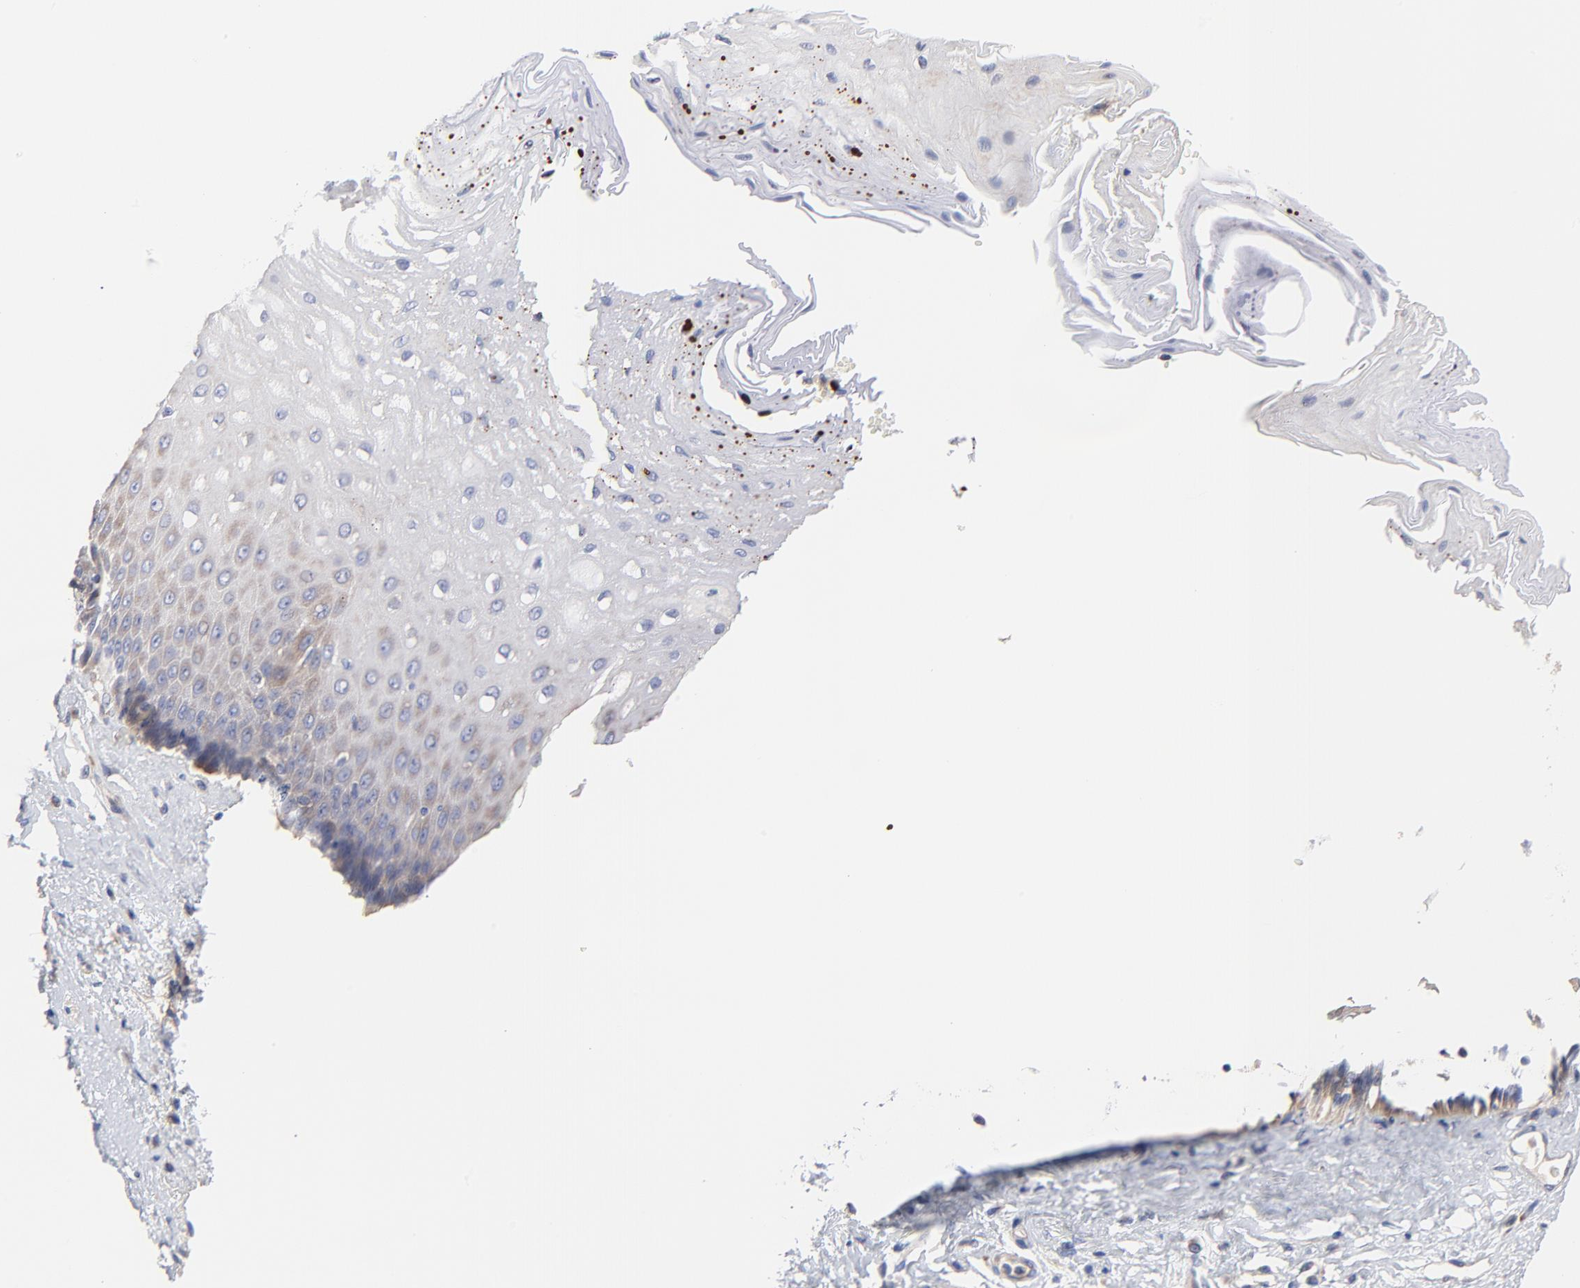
{"staining": {"intensity": "negative", "quantity": "none", "location": "none"}, "tissue": "esophagus", "cell_type": "Squamous epithelial cells", "image_type": "normal", "snomed": [{"axis": "morphology", "description": "Normal tissue, NOS"}, {"axis": "topography", "description": "Esophagus"}], "caption": "Immunohistochemistry (IHC) histopathology image of benign human esophagus stained for a protein (brown), which reveals no staining in squamous epithelial cells. (Brightfield microscopy of DAB (3,3'-diaminobenzidine) immunohistochemistry at high magnification).", "gene": "FBXL2", "patient": {"sex": "male", "age": 62}}